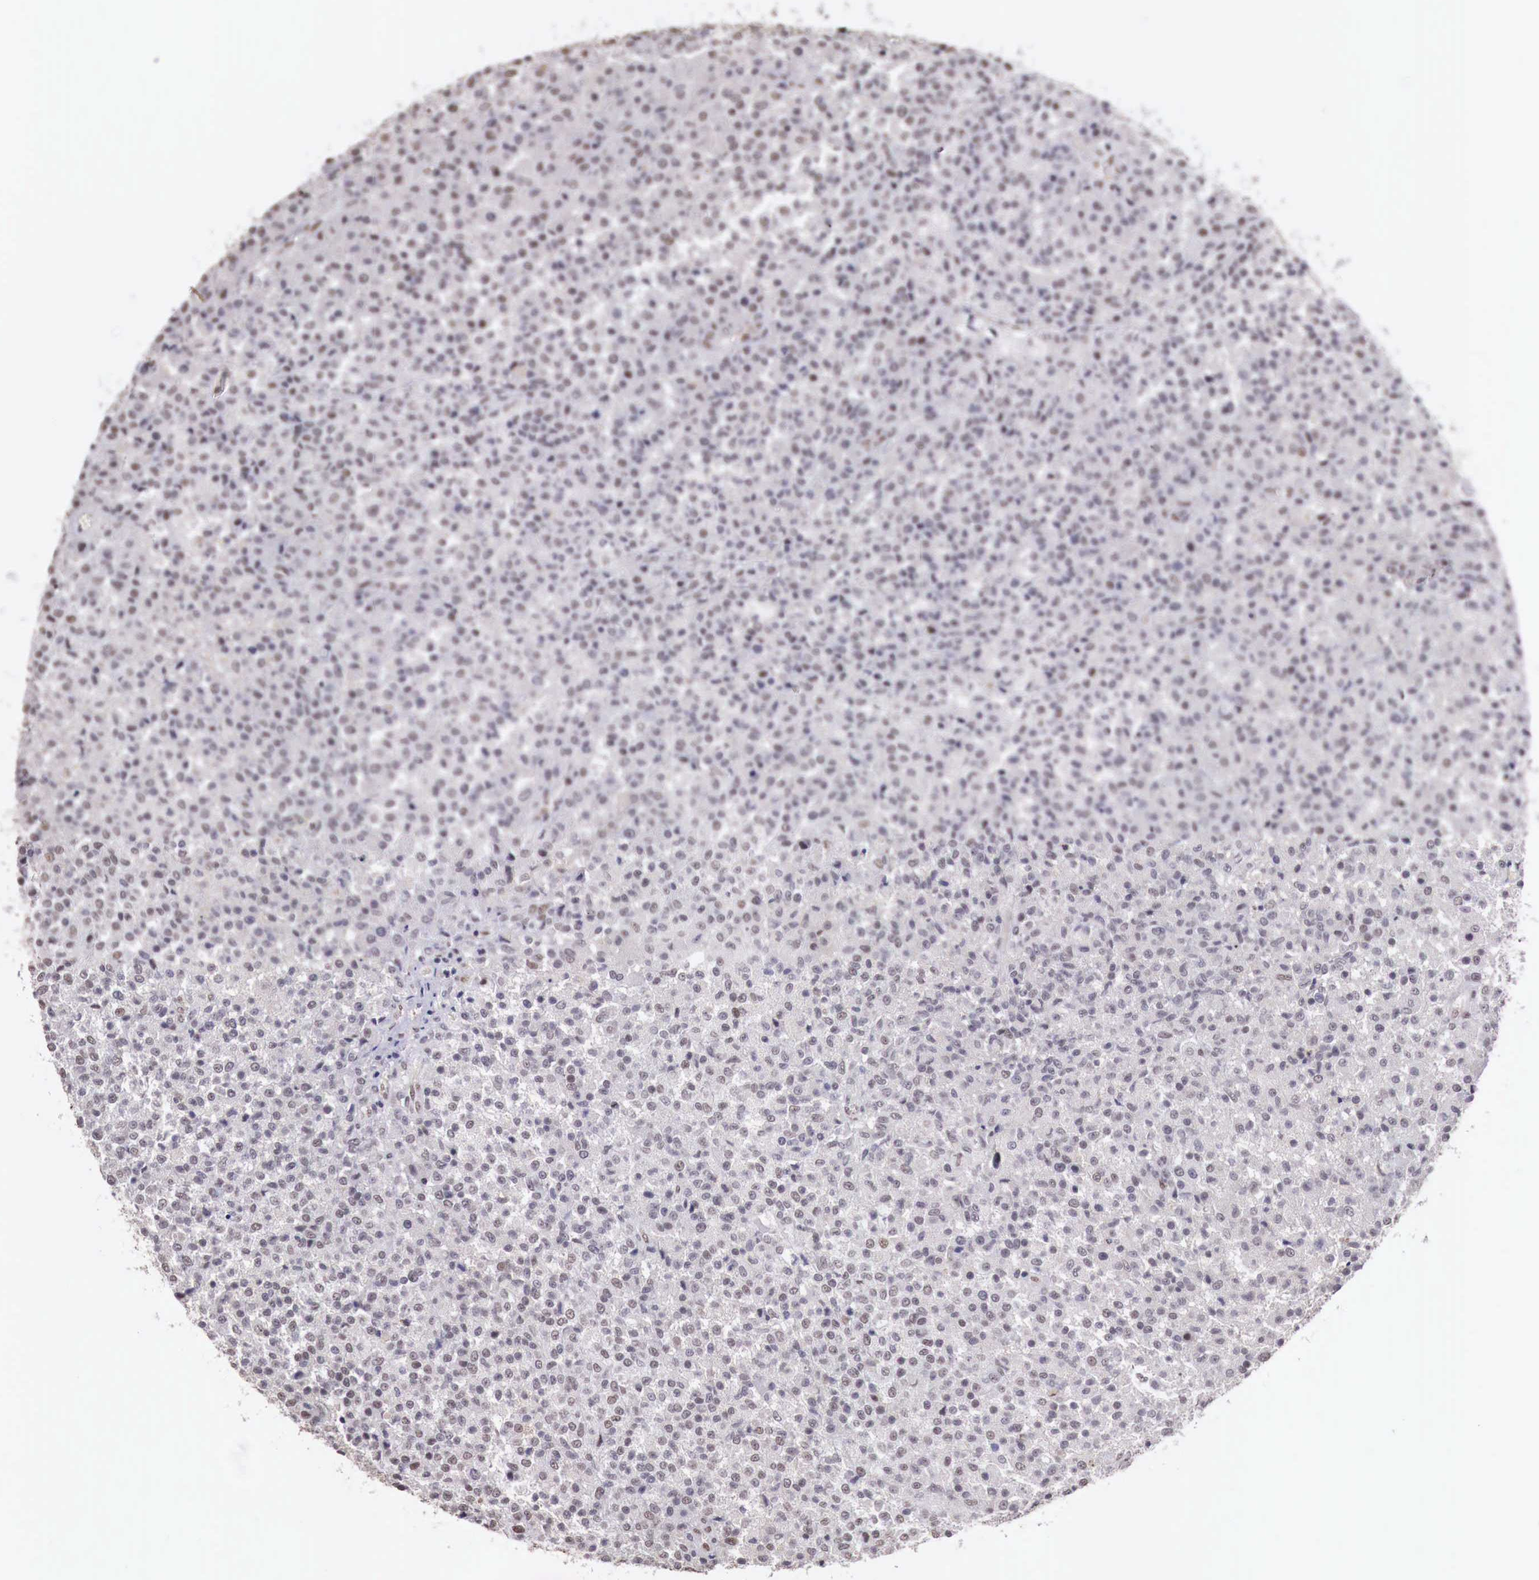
{"staining": {"intensity": "weak", "quantity": "<25%", "location": "nuclear"}, "tissue": "testis cancer", "cell_type": "Tumor cells", "image_type": "cancer", "snomed": [{"axis": "morphology", "description": "Seminoma, NOS"}, {"axis": "topography", "description": "Testis"}], "caption": "The histopathology image displays no staining of tumor cells in seminoma (testis).", "gene": "FOXP2", "patient": {"sex": "male", "age": 59}}